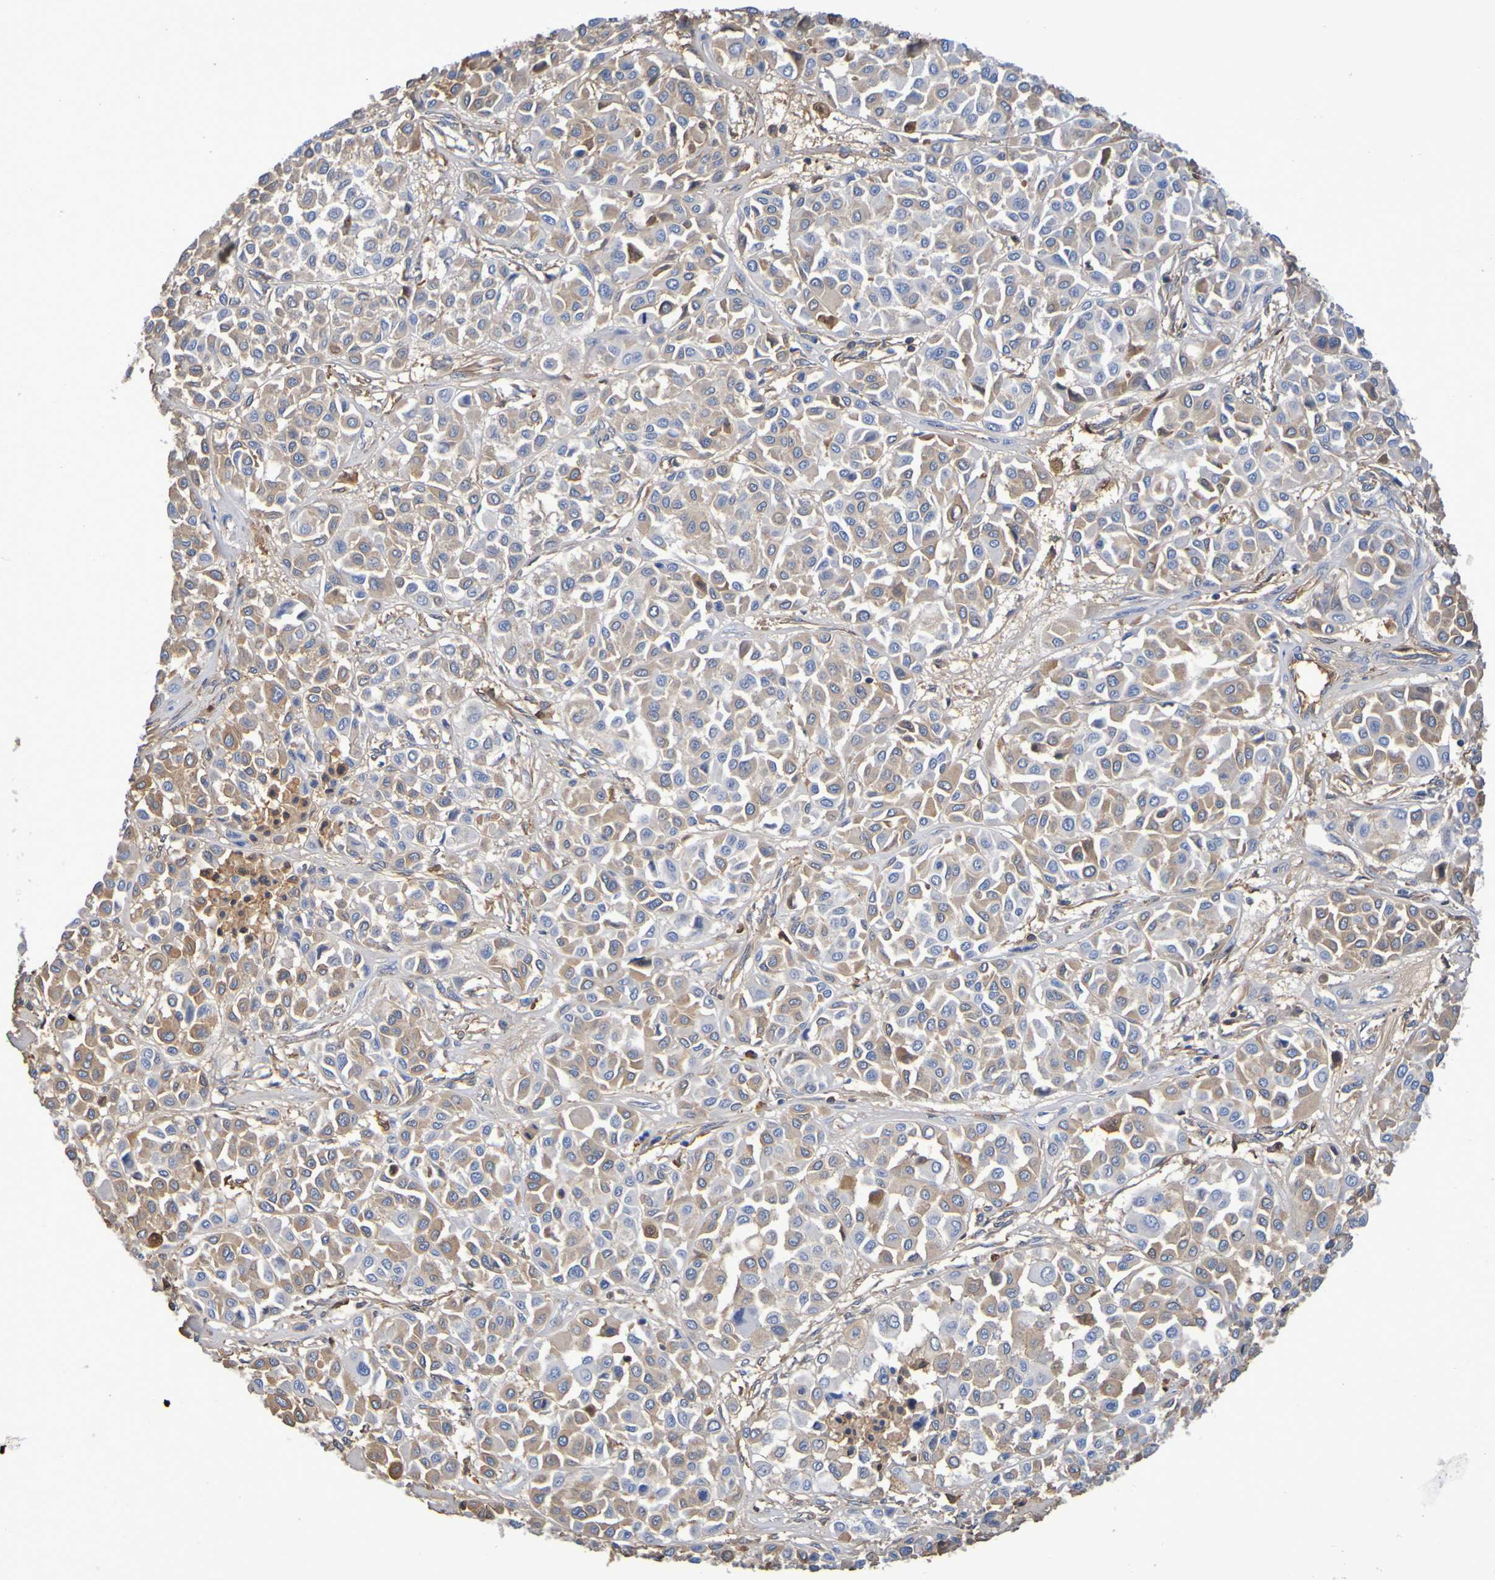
{"staining": {"intensity": "weak", "quantity": "25%-75%", "location": "cytoplasmic/membranous"}, "tissue": "melanoma", "cell_type": "Tumor cells", "image_type": "cancer", "snomed": [{"axis": "morphology", "description": "Malignant melanoma, Metastatic site"}, {"axis": "topography", "description": "Soft tissue"}], "caption": "Human melanoma stained with a brown dye reveals weak cytoplasmic/membranous positive expression in about 25%-75% of tumor cells.", "gene": "GAB3", "patient": {"sex": "male", "age": 41}}